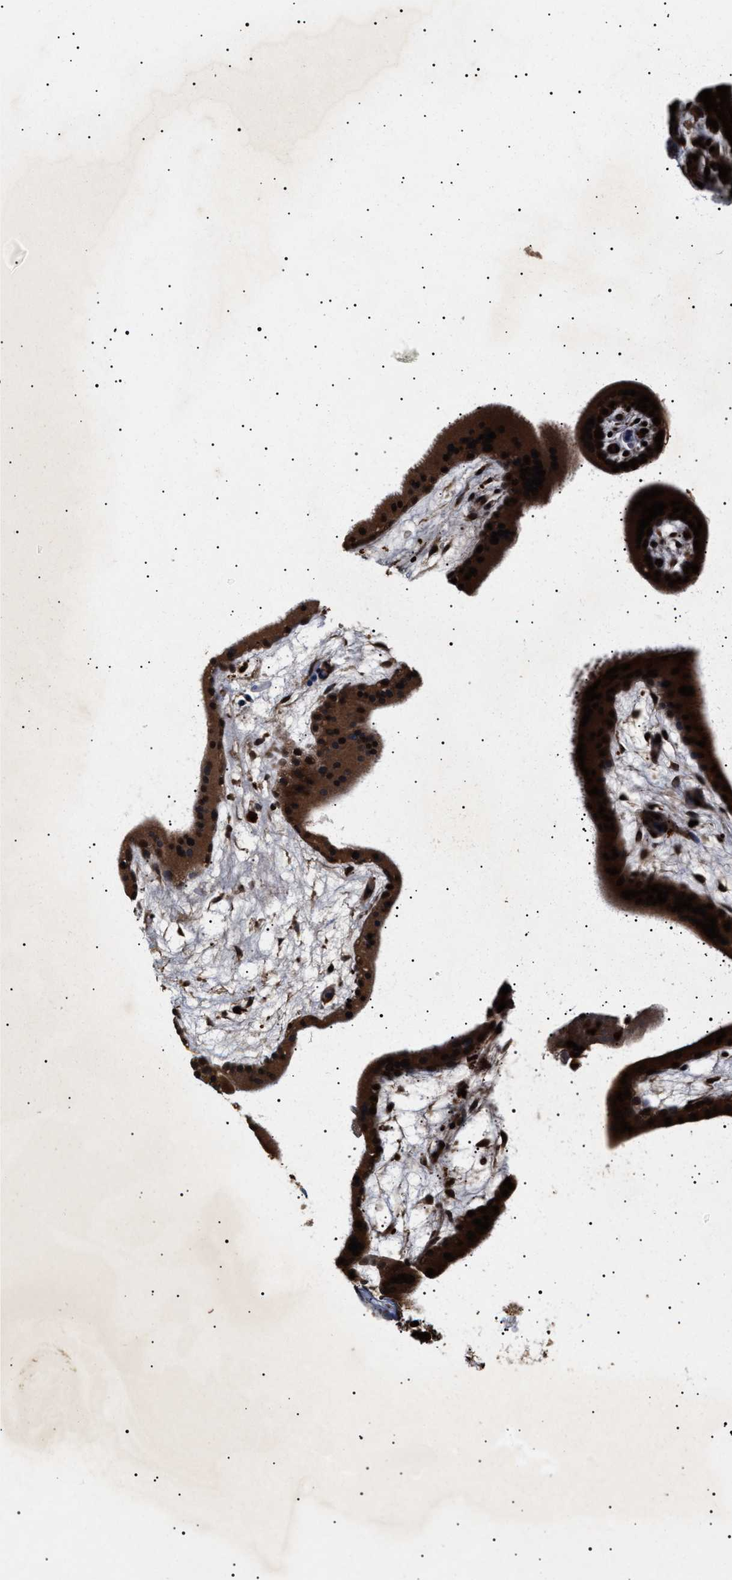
{"staining": {"intensity": "strong", "quantity": ">75%", "location": "cytoplasmic/membranous,nuclear"}, "tissue": "placenta", "cell_type": "Trophoblastic cells", "image_type": "normal", "snomed": [{"axis": "morphology", "description": "Normal tissue, NOS"}, {"axis": "topography", "description": "Placenta"}], "caption": "Benign placenta demonstrates strong cytoplasmic/membranous,nuclear positivity in about >75% of trophoblastic cells, visualized by immunohistochemistry. (DAB (3,3'-diaminobenzidine) IHC with brightfield microscopy, high magnification).", "gene": "KIF21A", "patient": {"sex": "female", "age": 19}}